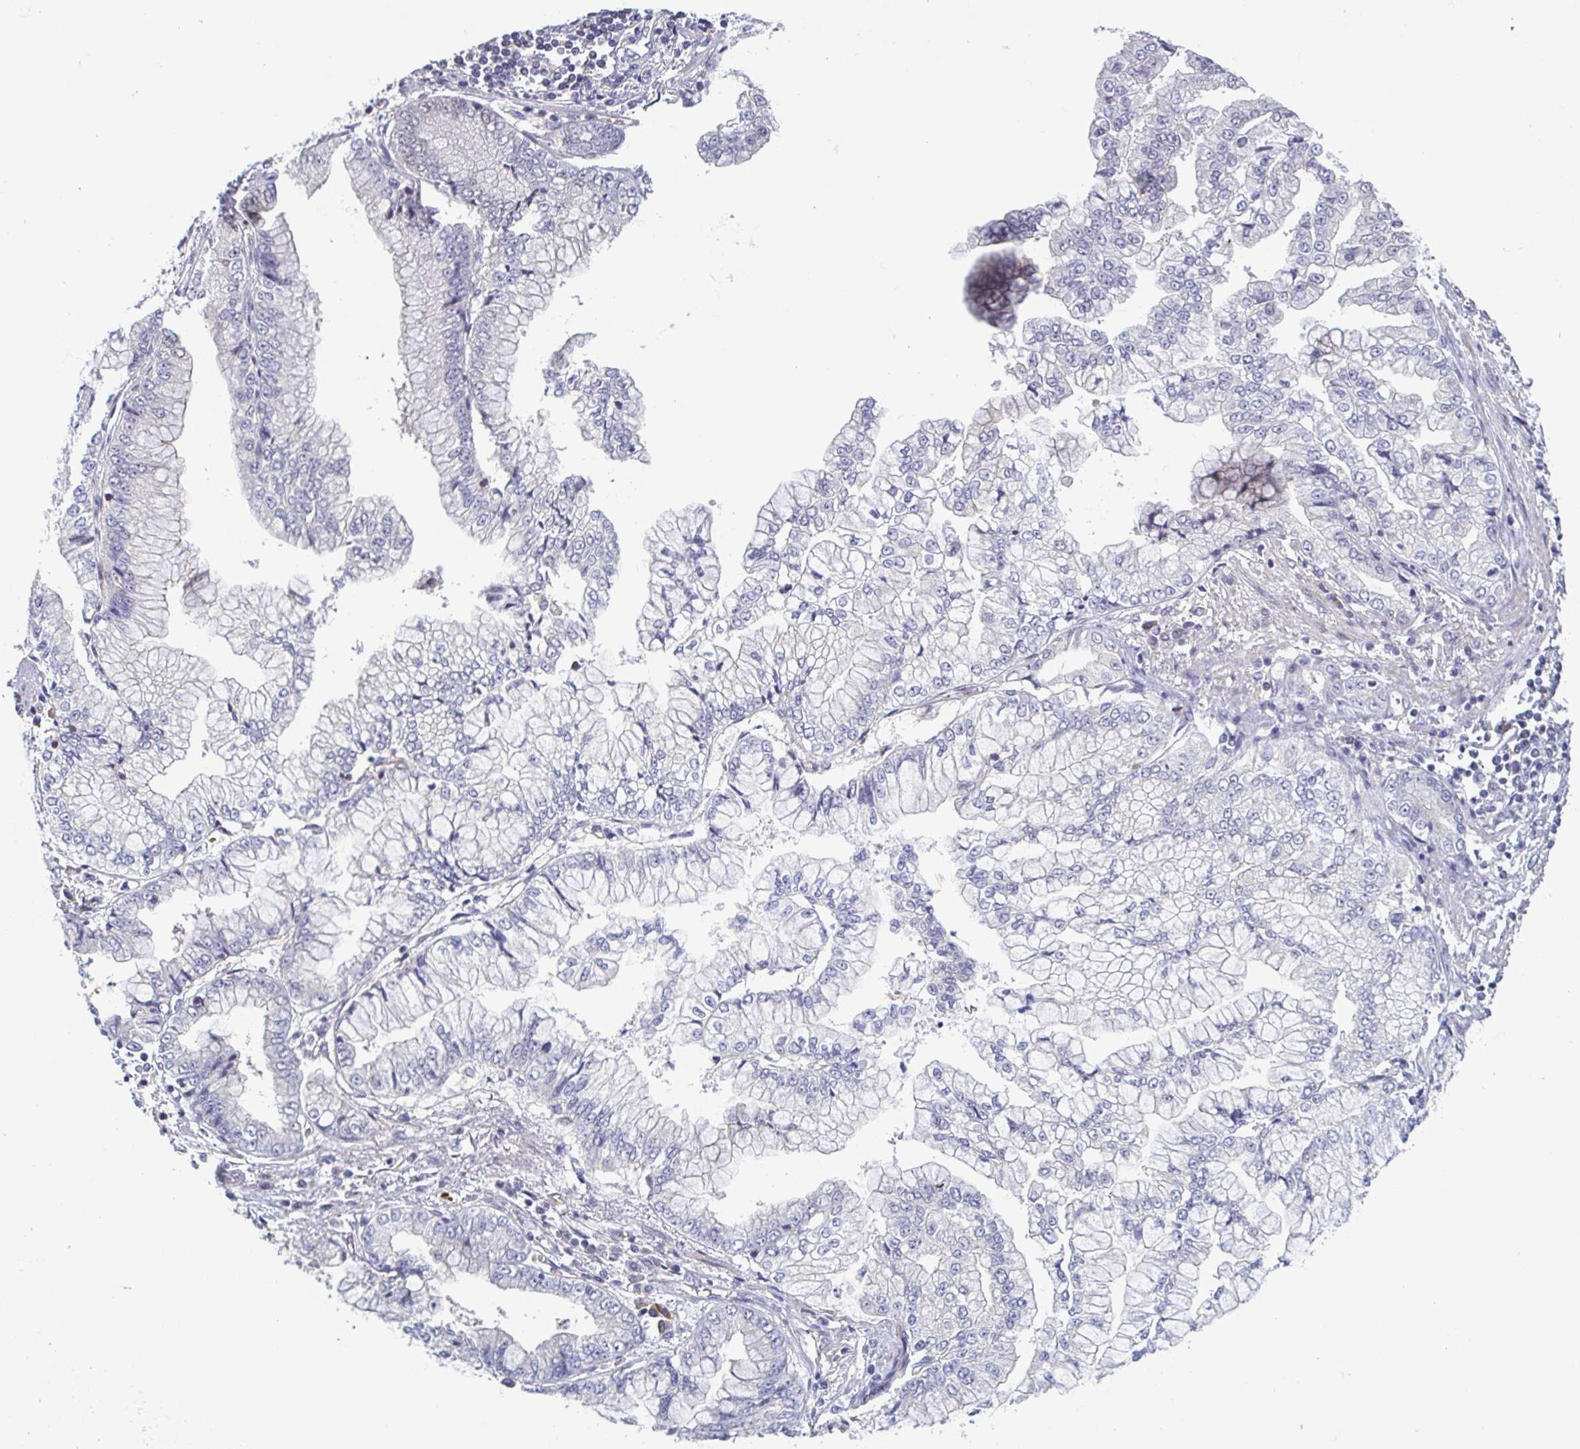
{"staining": {"intensity": "negative", "quantity": "none", "location": "none"}, "tissue": "stomach cancer", "cell_type": "Tumor cells", "image_type": "cancer", "snomed": [{"axis": "morphology", "description": "Adenocarcinoma, NOS"}, {"axis": "topography", "description": "Stomach, upper"}], "caption": "Human stomach adenocarcinoma stained for a protein using immunohistochemistry (IHC) shows no staining in tumor cells.", "gene": "LRRC38", "patient": {"sex": "female", "age": 74}}